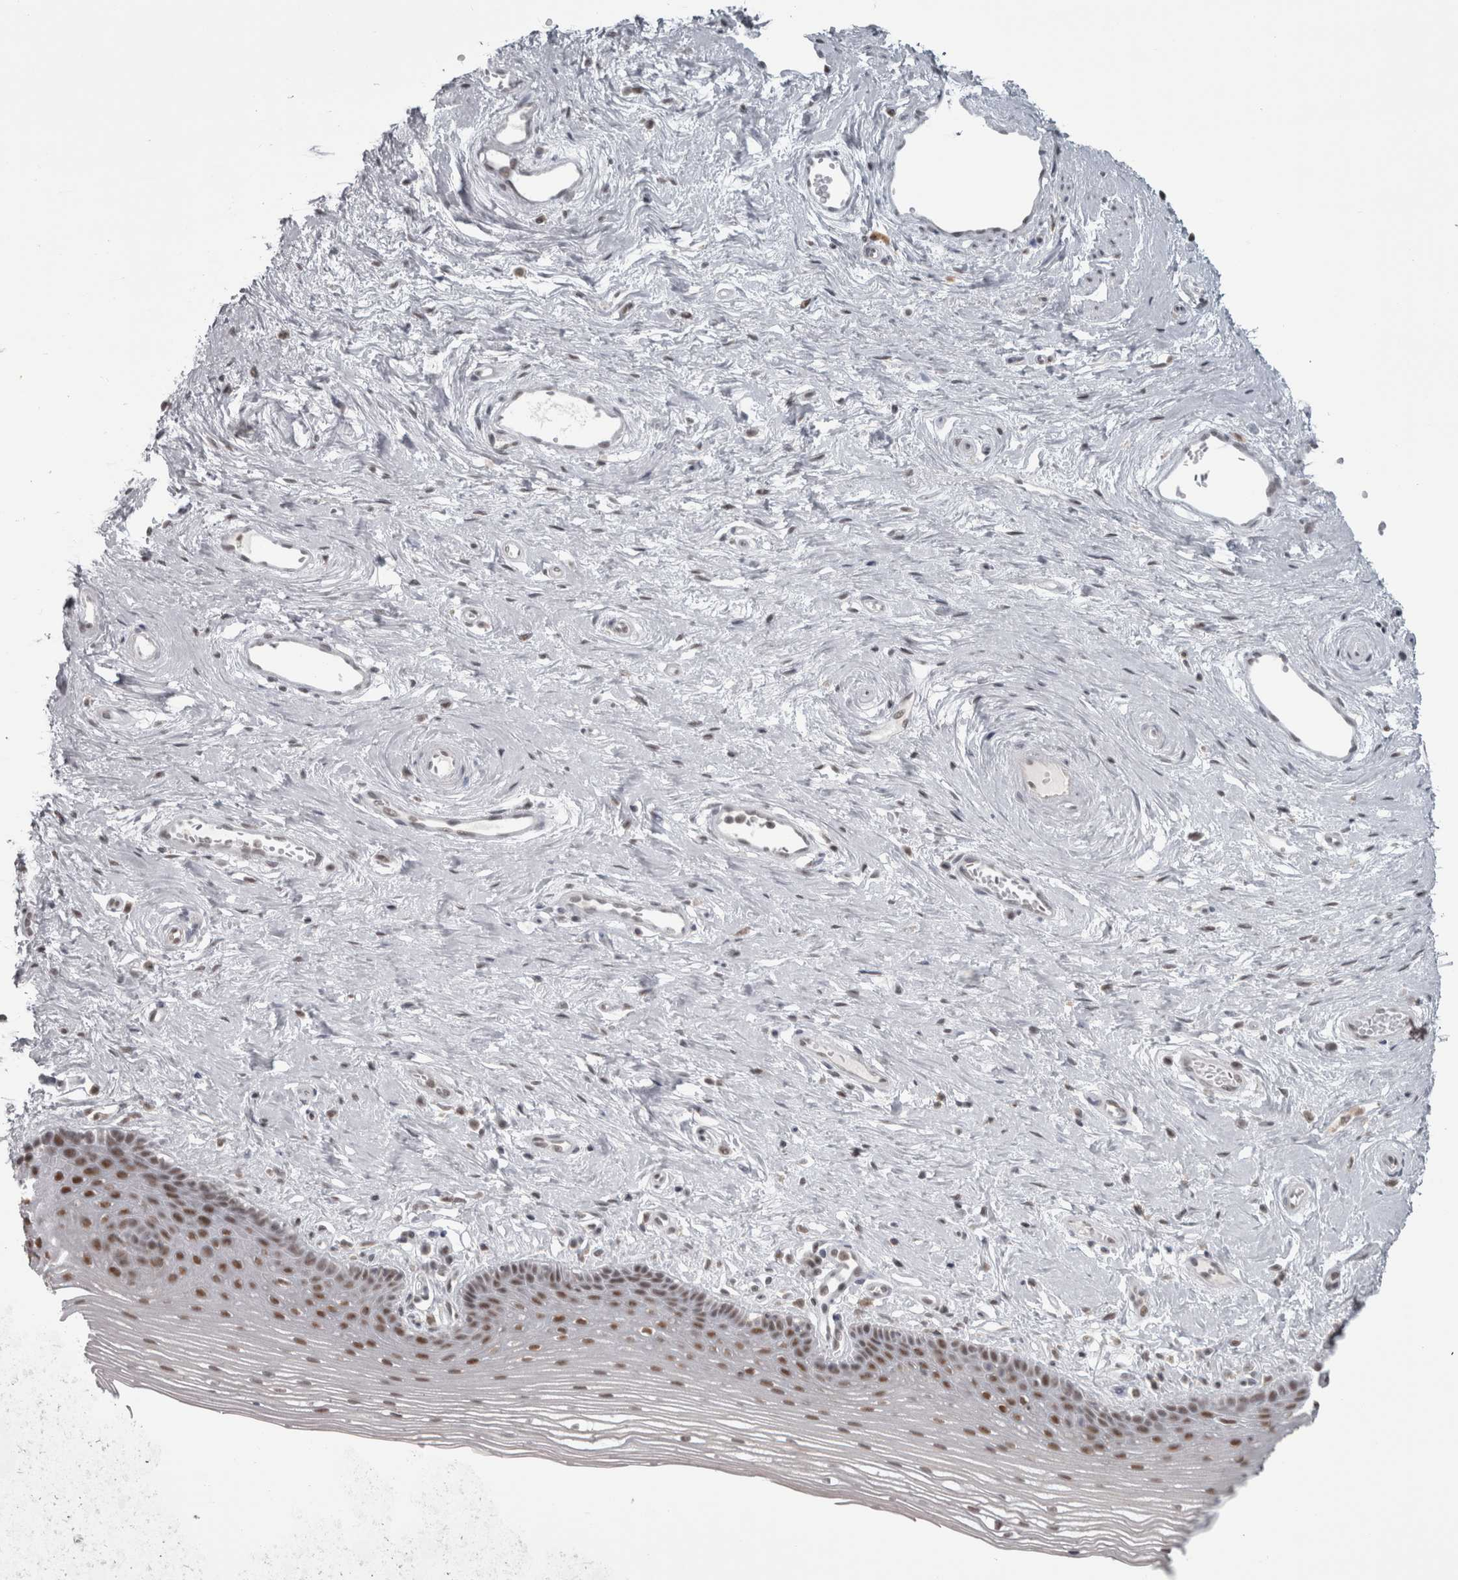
{"staining": {"intensity": "moderate", "quantity": "25%-75%", "location": "nuclear"}, "tissue": "vagina", "cell_type": "Squamous epithelial cells", "image_type": "normal", "snomed": [{"axis": "morphology", "description": "Normal tissue, NOS"}, {"axis": "topography", "description": "Vagina"}], "caption": "Moderate nuclear expression is appreciated in about 25%-75% of squamous epithelial cells in benign vagina. The staining was performed using DAB to visualize the protein expression in brown, while the nuclei were stained in blue with hematoxylin (Magnification: 20x).", "gene": "MICU3", "patient": {"sex": "female", "age": 46}}